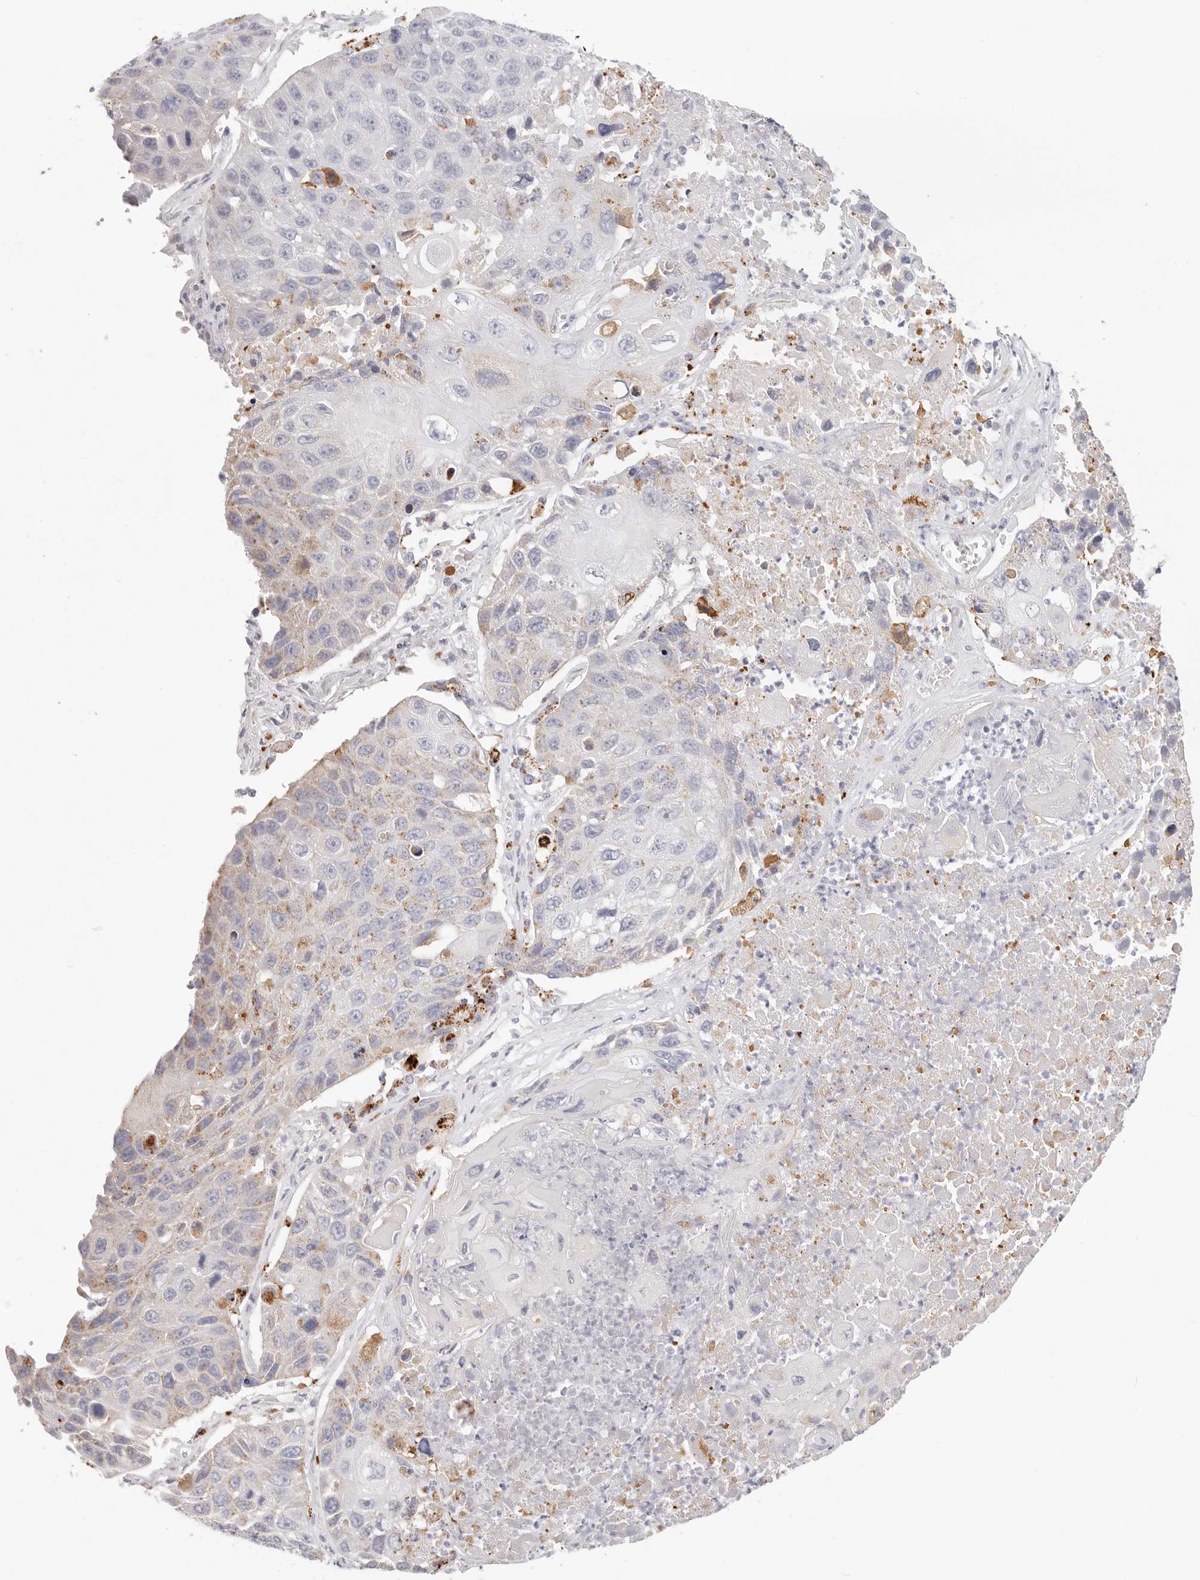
{"staining": {"intensity": "moderate", "quantity": "<25%", "location": "cytoplasmic/membranous"}, "tissue": "lung cancer", "cell_type": "Tumor cells", "image_type": "cancer", "snomed": [{"axis": "morphology", "description": "Squamous cell carcinoma, NOS"}, {"axis": "topography", "description": "Lung"}], "caption": "Tumor cells display low levels of moderate cytoplasmic/membranous positivity in approximately <25% of cells in lung cancer.", "gene": "STKLD1", "patient": {"sex": "male", "age": 61}}